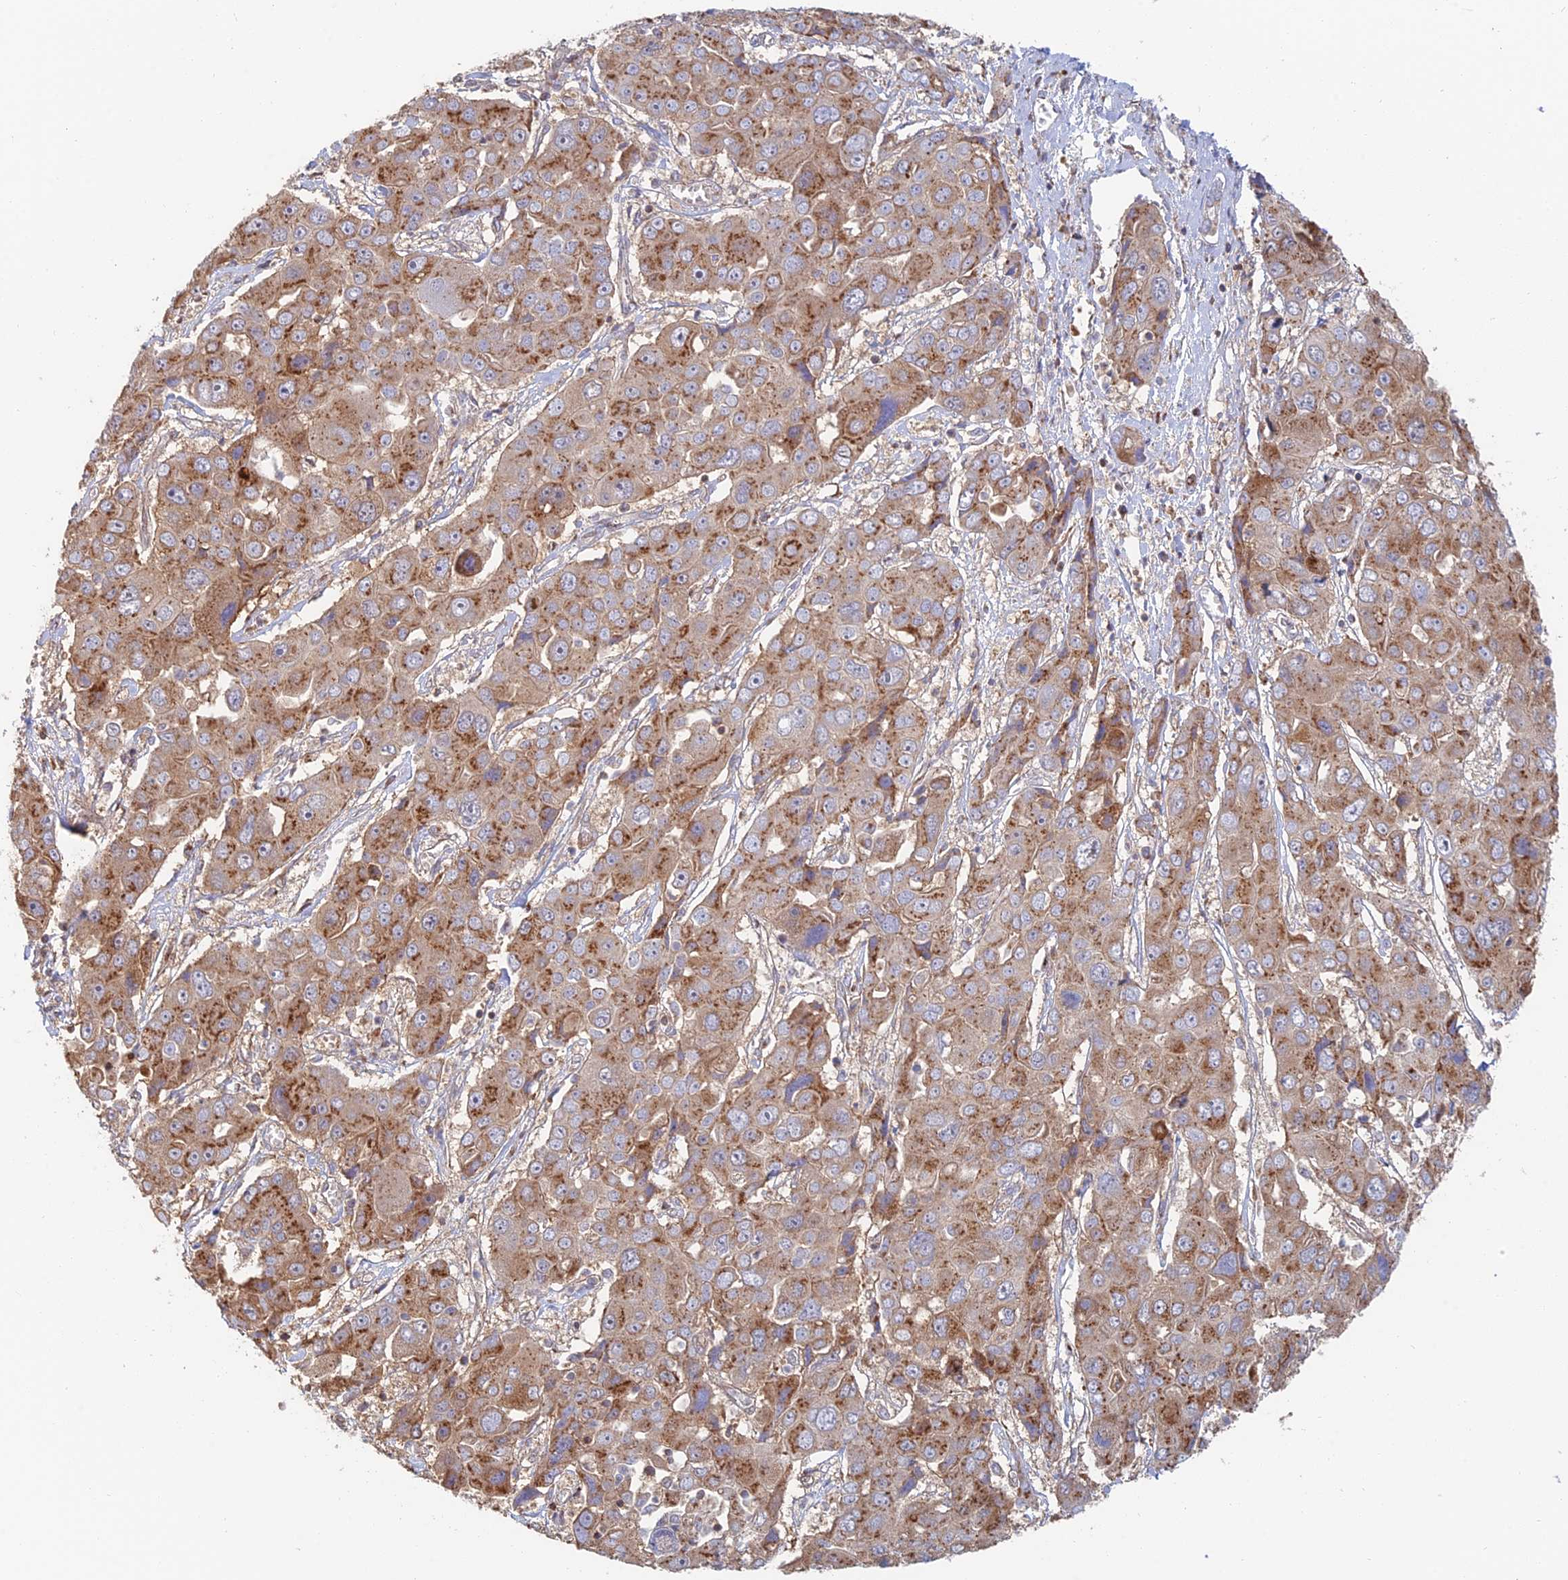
{"staining": {"intensity": "moderate", "quantity": ">75%", "location": "cytoplasmic/membranous"}, "tissue": "liver cancer", "cell_type": "Tumor cells", "image_type": "cancer", "snomed": [{"axis": "morphology", "description": "Cholangiocarcinoma"}, {"axis": "topography", "description": "Liver"}], "caption": "The immunohistochemical stain labels moderate cytoplasmic/membranous positivity in tumor cells of cholangiocarcinoma (liver) tissue.", "gene": "HS2ST1", "patient": {"sex": "male", "age": 67}}